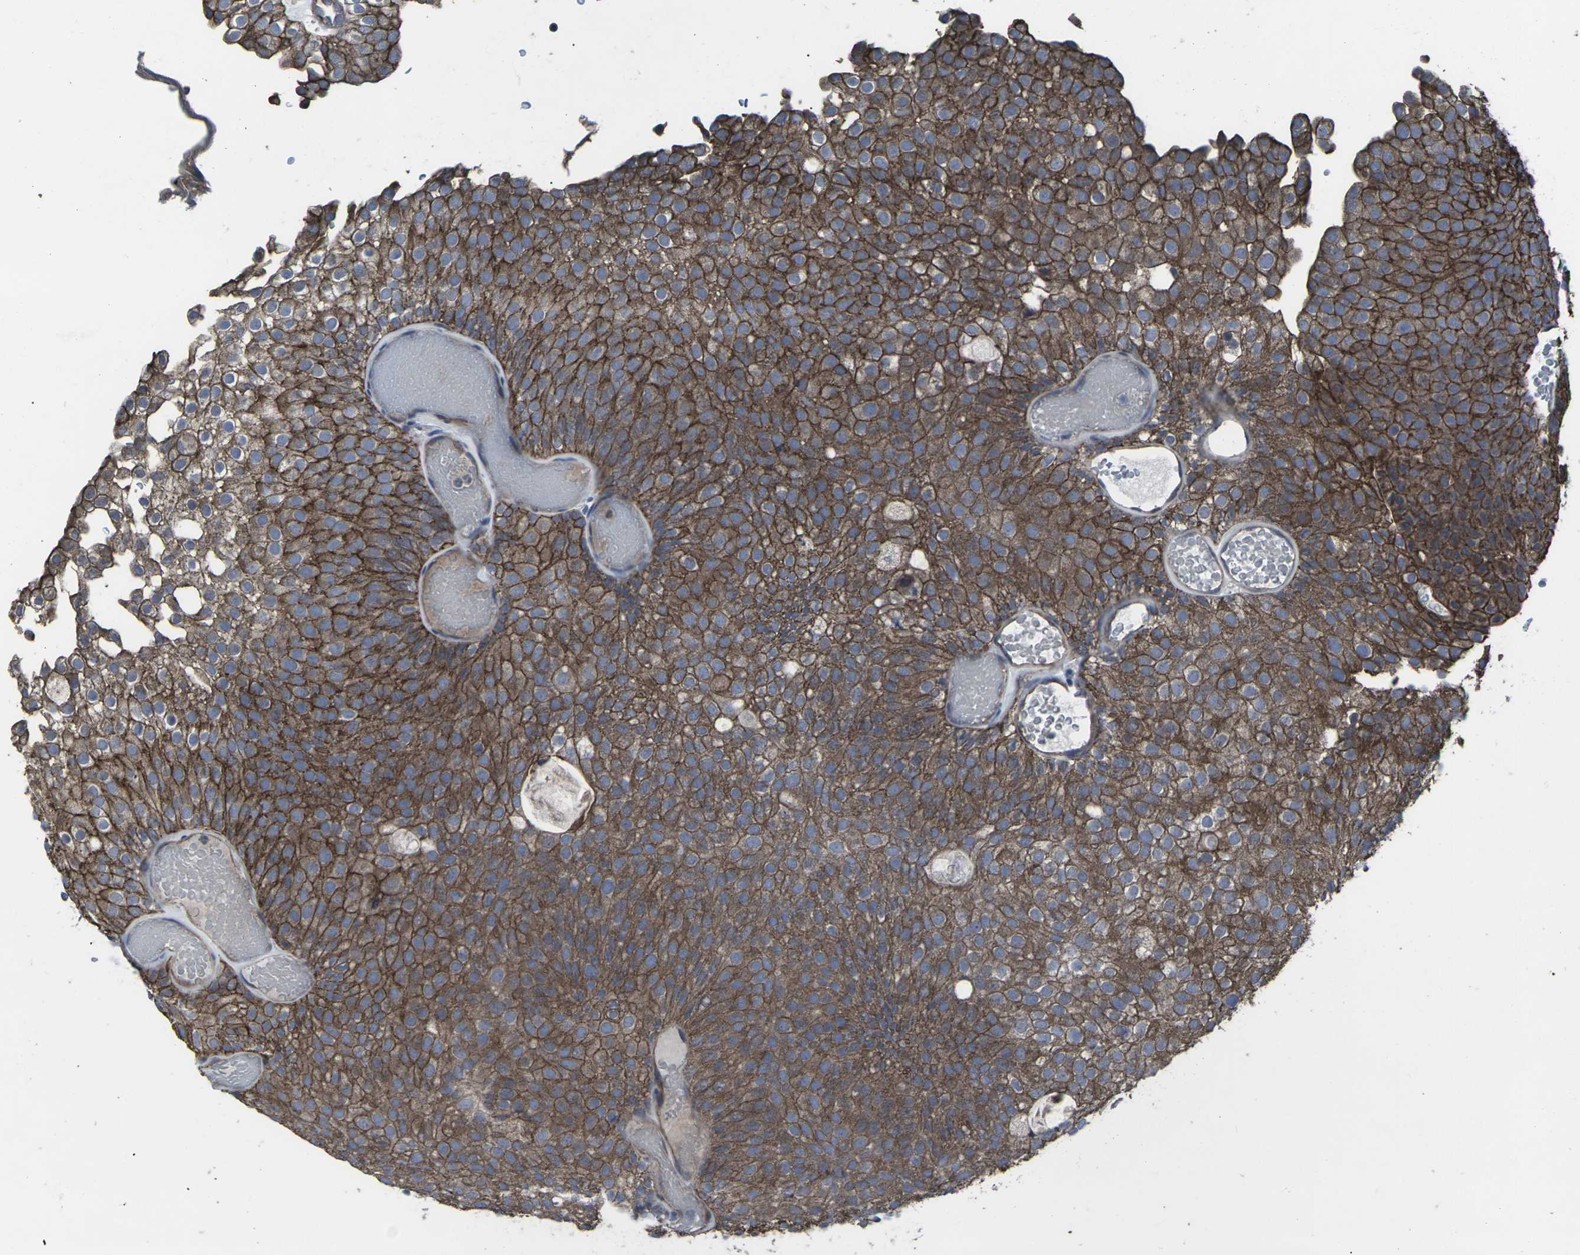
{"staining": {"intensity": "strong", "quantity": ">75%", "location": "cytoplasmic/membranous"}, "tissue": "urothelial cancer", "cell_type": "Tumor cells", "image_type": "cancer", "snomed": [{"axis": "morphology", "description": "Urothelial carcinoma, Low grade"}, {"axis": "topography", "description": "Urinary bladder"}], "caption": "There is high levels of strong cytoplasmic/membranous positivity in tumor cells of urothelial carcinoma (low-grade), as demonstrated by immunohistochemical staining (brown color).", "gene": "MAPKAPK2", "patient": {"sex": "male", "age": 78}}